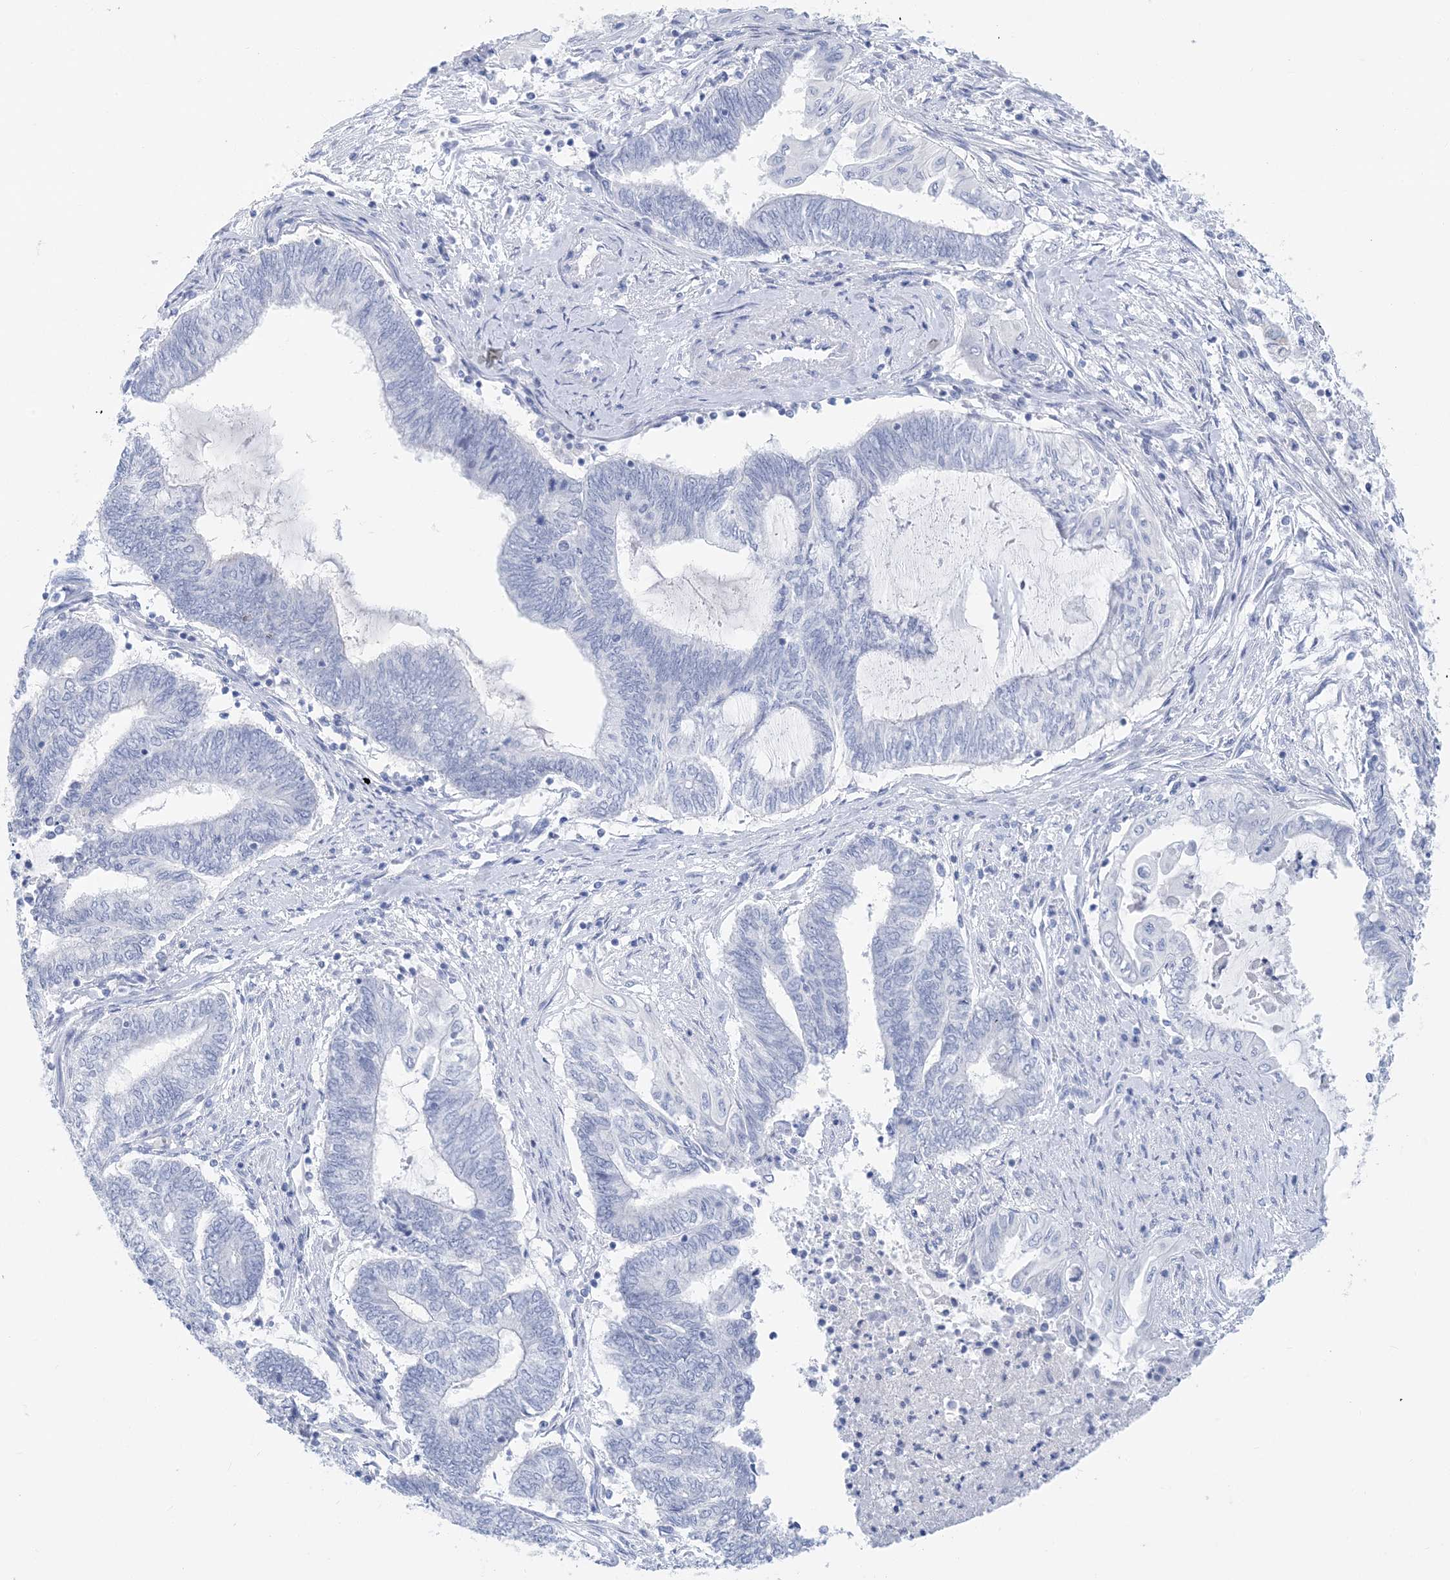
{"staining": {"intensity": "negative", "quantity": "none", "location": "none"}, "tissue": "endometrial cancer", "cell_type": "Tumor cells", "image_type": "cancer", "snomed": [{"axis": "morphology", "description": "Adenocarcinoma, NOS"}, {"axis": "topography", "description": "Uterus"}, {"axis": "topography", "description": "Endometrium"}], "caption": "Endometrial cancer (adenocarcinoma) stained for a protein using immunohistochemistry (IHC) displays no expression tumor cells.", "gene": "SH3YL1", "patient": {"sex": "female", "age": 70}}